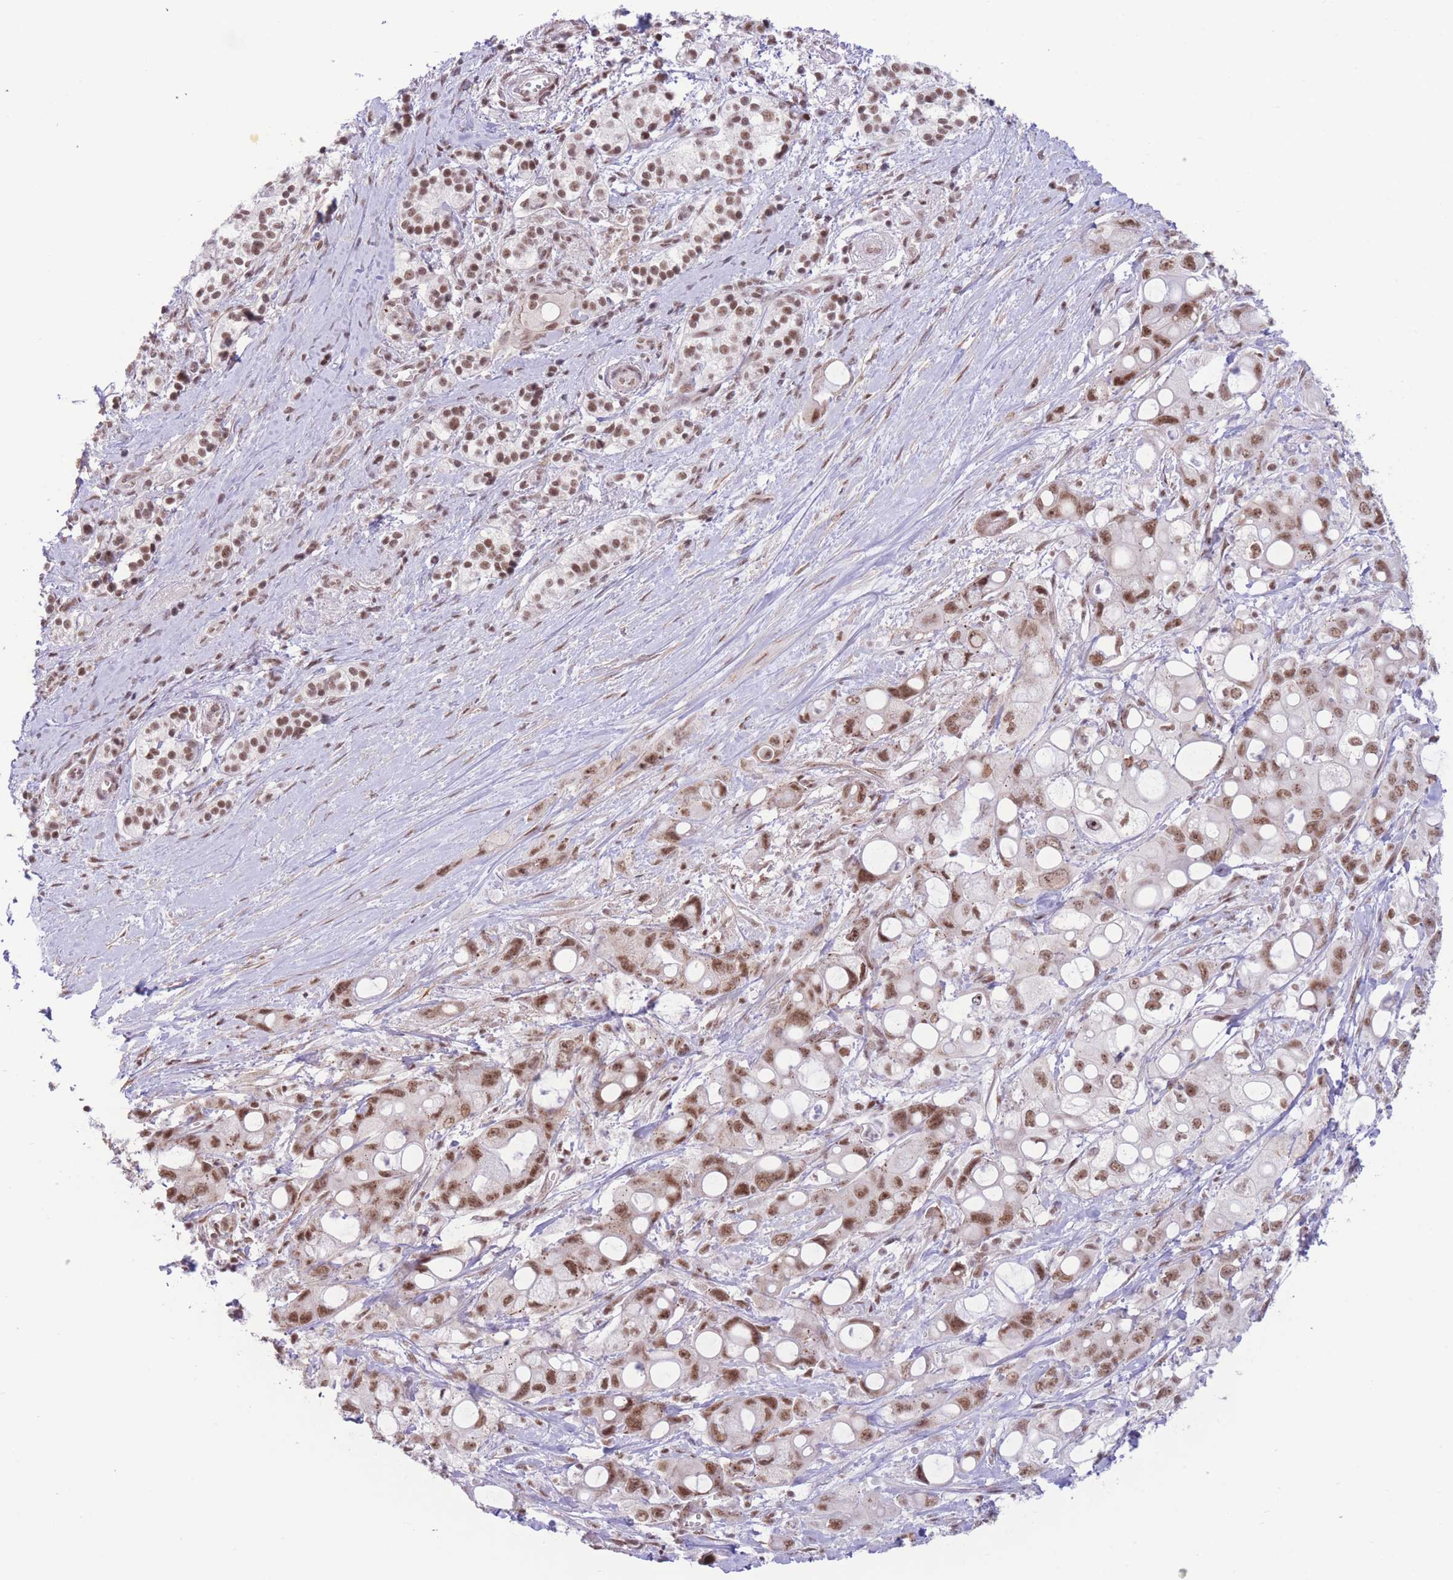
{"staining": {"intensity": "moderate", "quantity": ">75%", "location": "nuclear"}, "tissue": "pancreatic cancer", "cell_type": "Tumor cells", "image_type": "cancer", "snomed": [{"axis": "morphology", "description": "Adenocarcinoma, NOS"}, {"axis": "topography", "description": "Pancreas"}], "caption": "Protein expression analysis of pancreatic cancer (adenocarcinoma) reveals moderate nuclear expression in approximately >75% of tumor cells.", "gene": "PCIF1", "patient": {"sex": "male", "age": 68}}